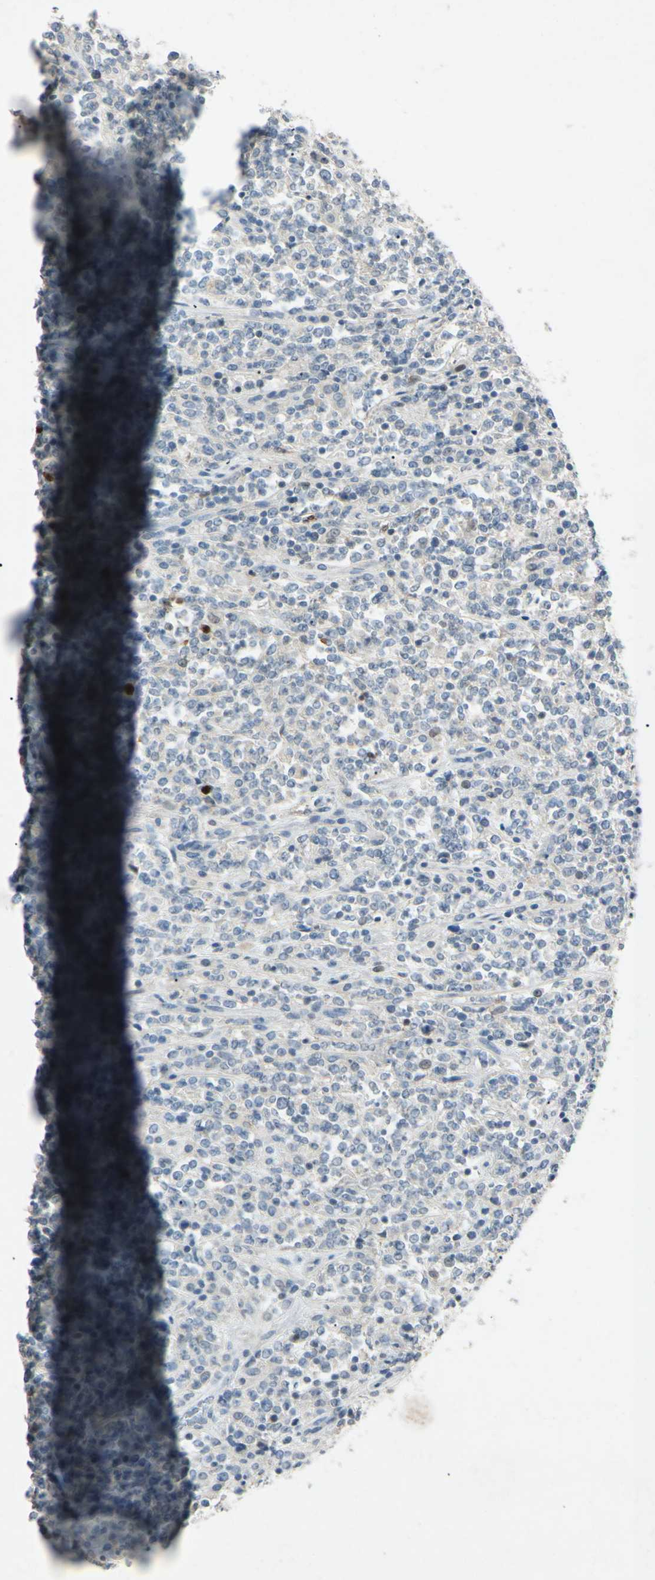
{"staining": {"intensity": "negative", "quantity": "none", "location": "none"}, "tissue": "lymphoma", "cell_type": "Tumor cells", "image_type": "cancer", "snomed": [{"axis": "morphology", "description": "Malignant lymphoma, non-Hodgkin's type, High grade"}, {"axis": "topography", "description": "Soft tissue"}], "caption": "DAB (3,3'-diaminobenzidine) immunohistochemical staining of human lymphoma demonstrates no significant staining in tumor cells.", "gene": "HSPA1B", "patient": {"sex": "male", "age": 18}}